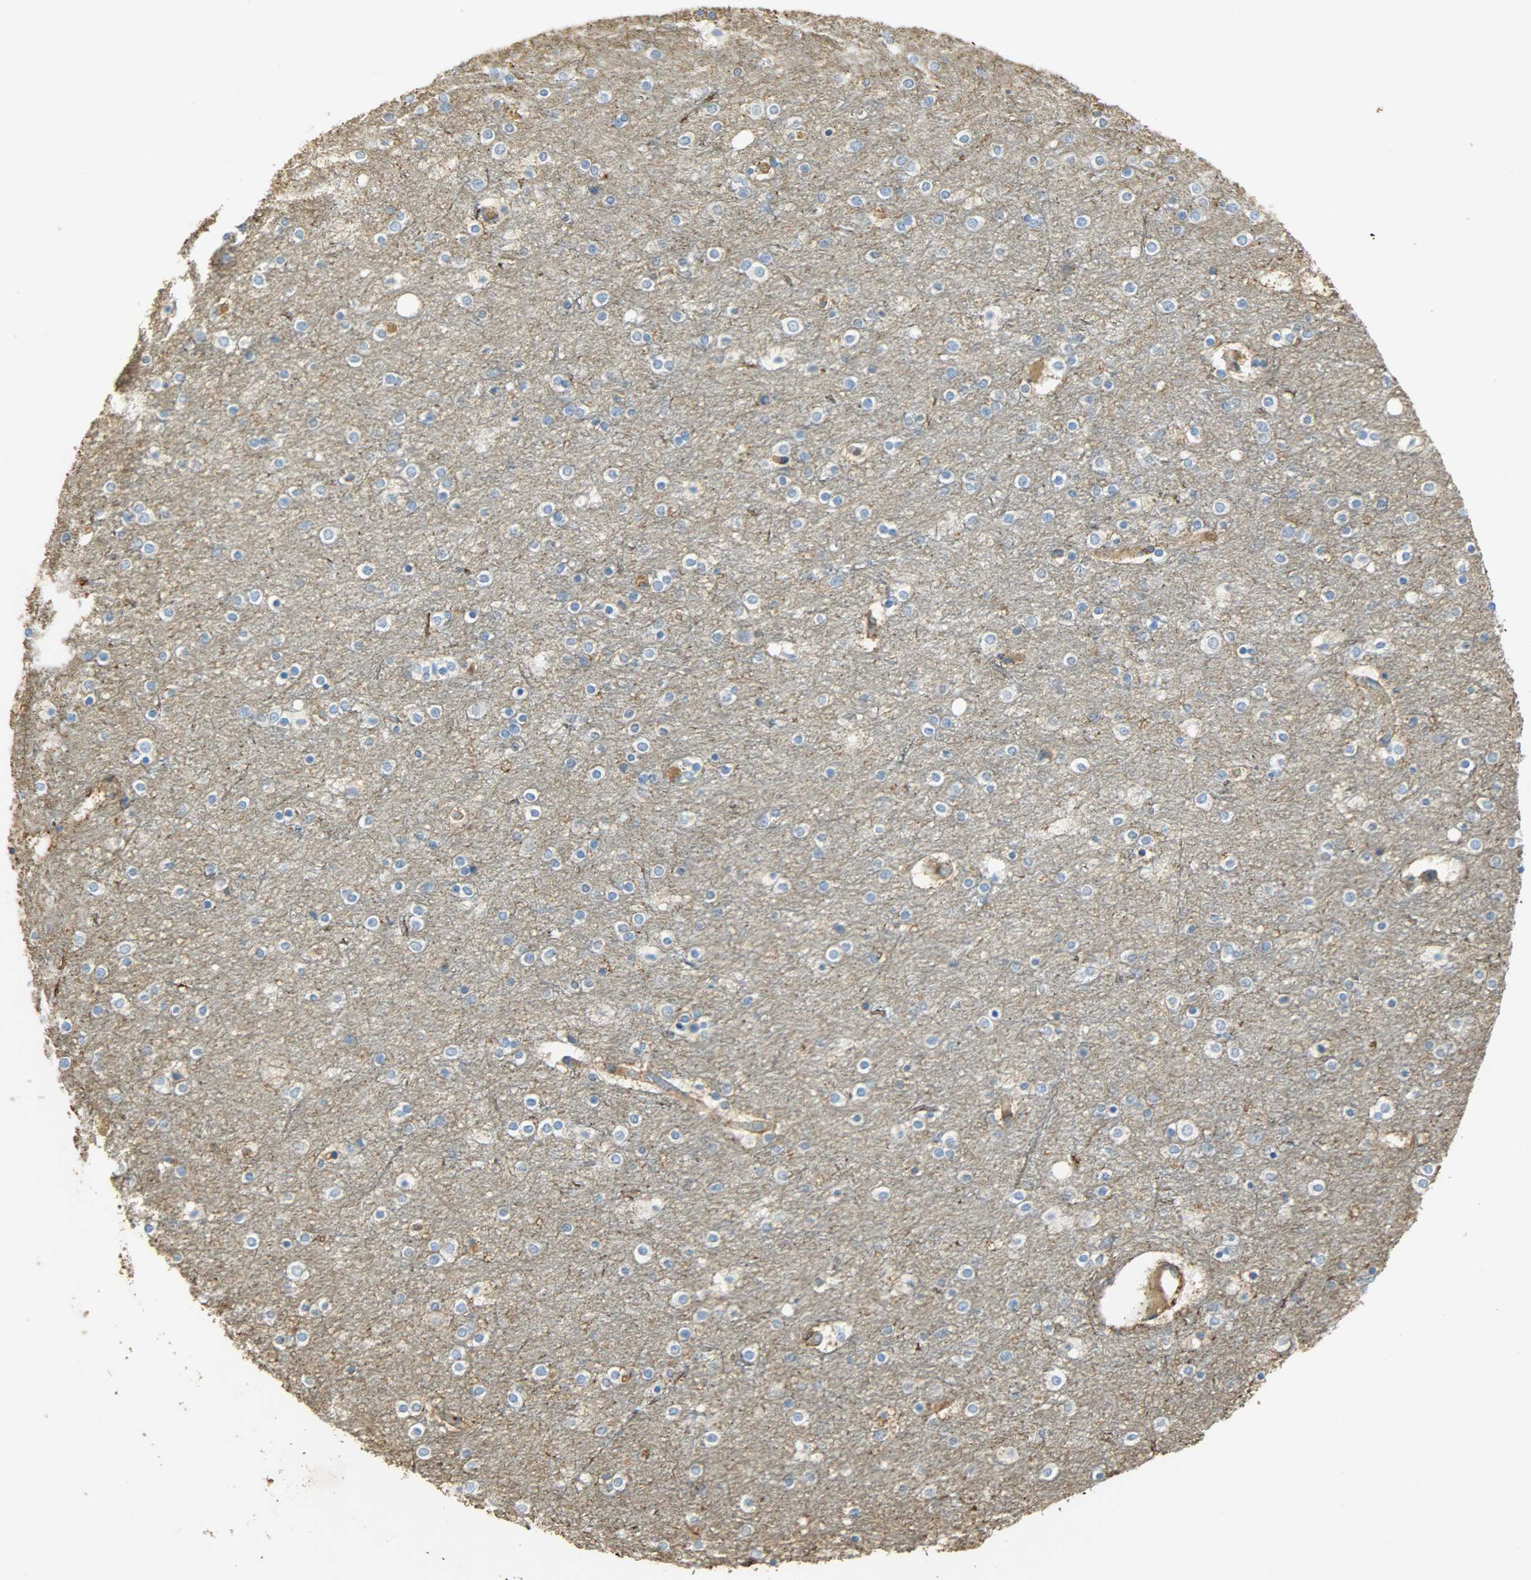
{"staining": {"intensity": "negative", "quantity": "none", "location": "none"}, "tissue": "cerebral cortex", "cell_type": "Endothelial cells", "image_type": "normal", "snomed": [{"axis": "morphology", "description": "Normal tissue, NOS"}, {"axis": "topography", "description": "Cerebral cortex"}], "caption": "Cerebral cortex stained for a protein using immunohistochemistry (IHC) demonstrates no staining endothelial cells.", "gene": "ANXA6", "patient": {"sex": "female", "age": 54}}